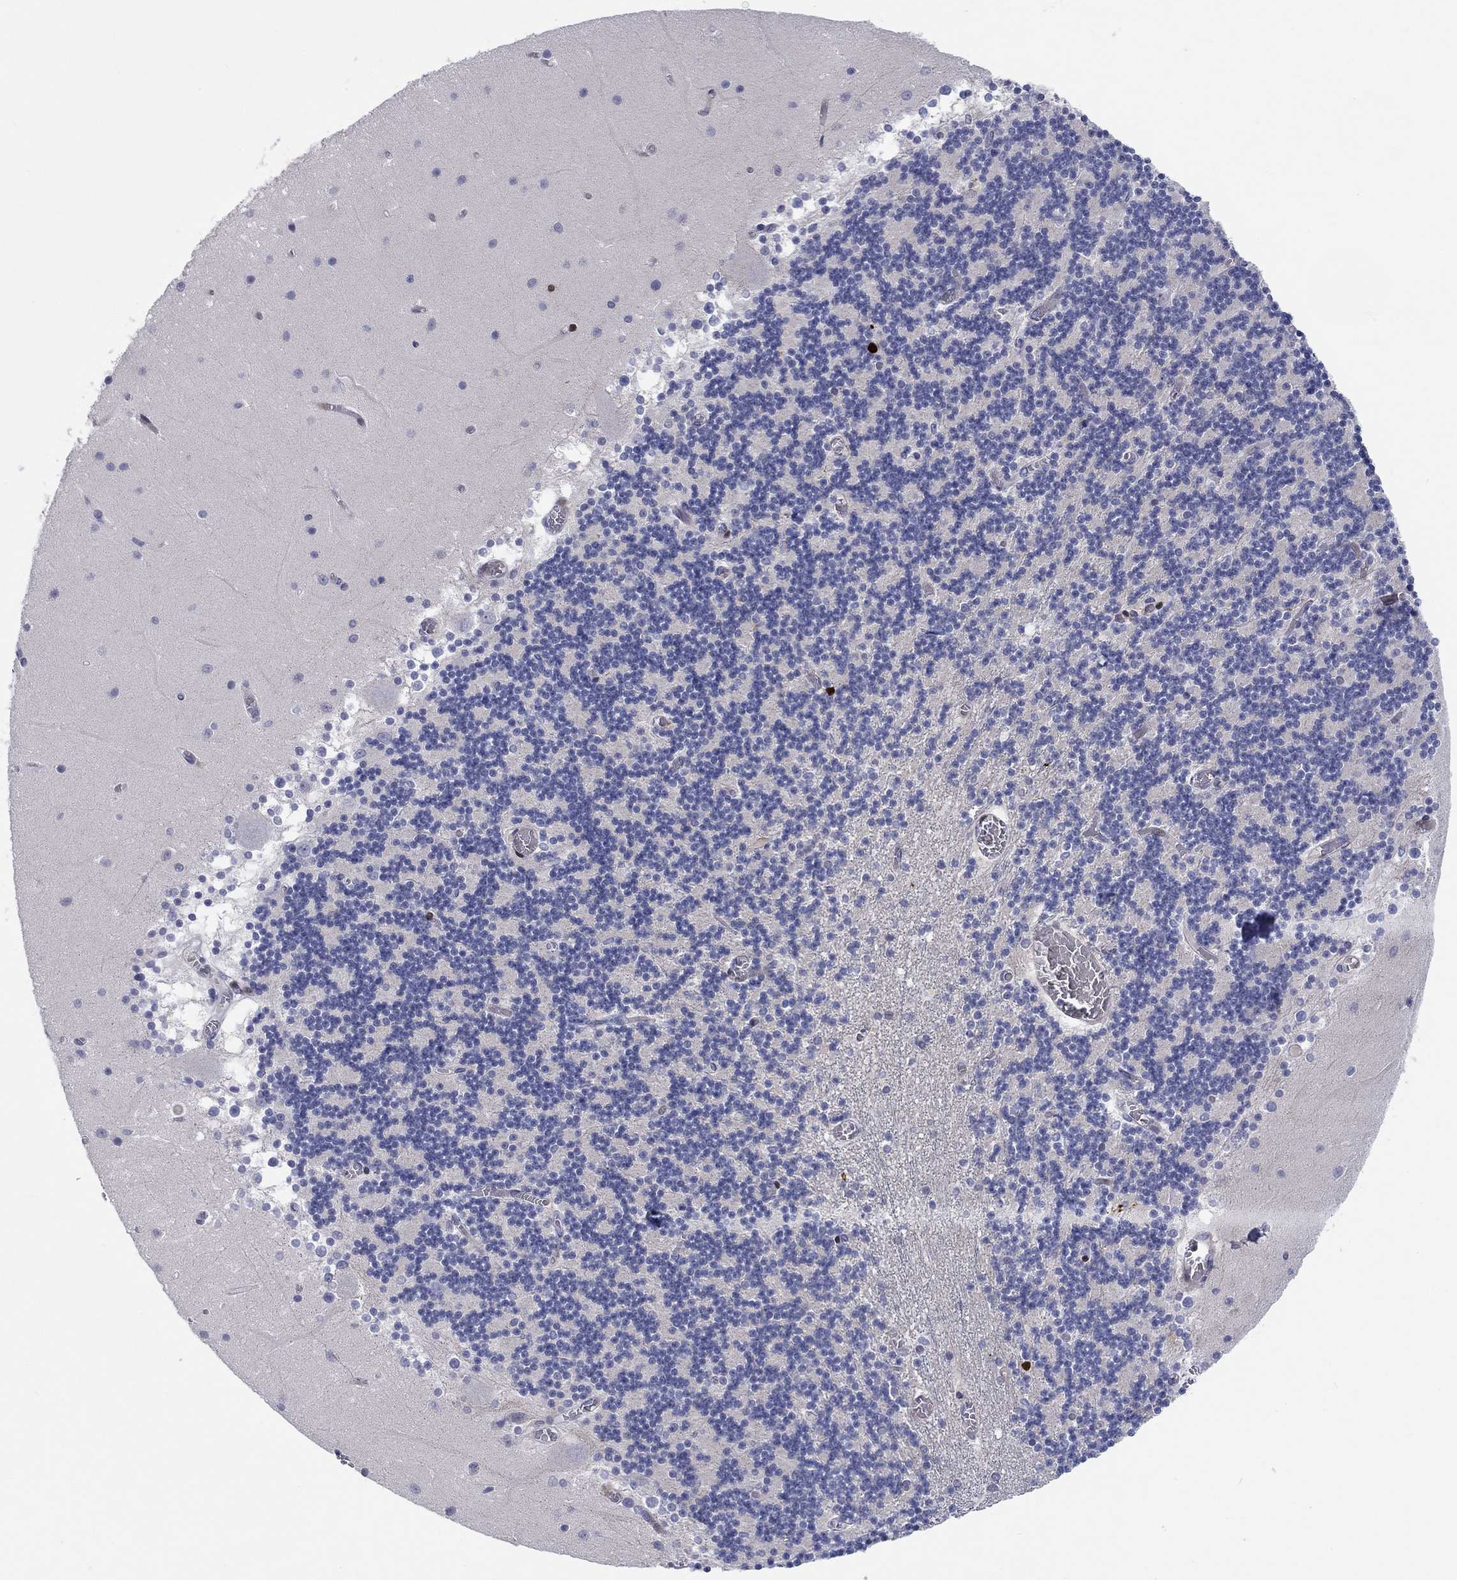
{"staining": {"intensity": "strong", "quantity": "<25%", "location": "cytoplasmic/membranous,nuclear"}, "tissue": "cerebellum", "cell_type": "Cells in granular layer", "image_type": "normal", "snomed": [{"axis": "morphology", "description": "Normal tissue, NOS"}, {"axis": "topography", "description": "Cerebellum"}], "caption": "Cells in granular layer display medium levels of strong cytoplasmic/membranous,nuclear positivity in approximately <25% of cells in benign cerebellum.", "gene": "ARHGAP36", "patient": {"sex": "female", "age": 28}}